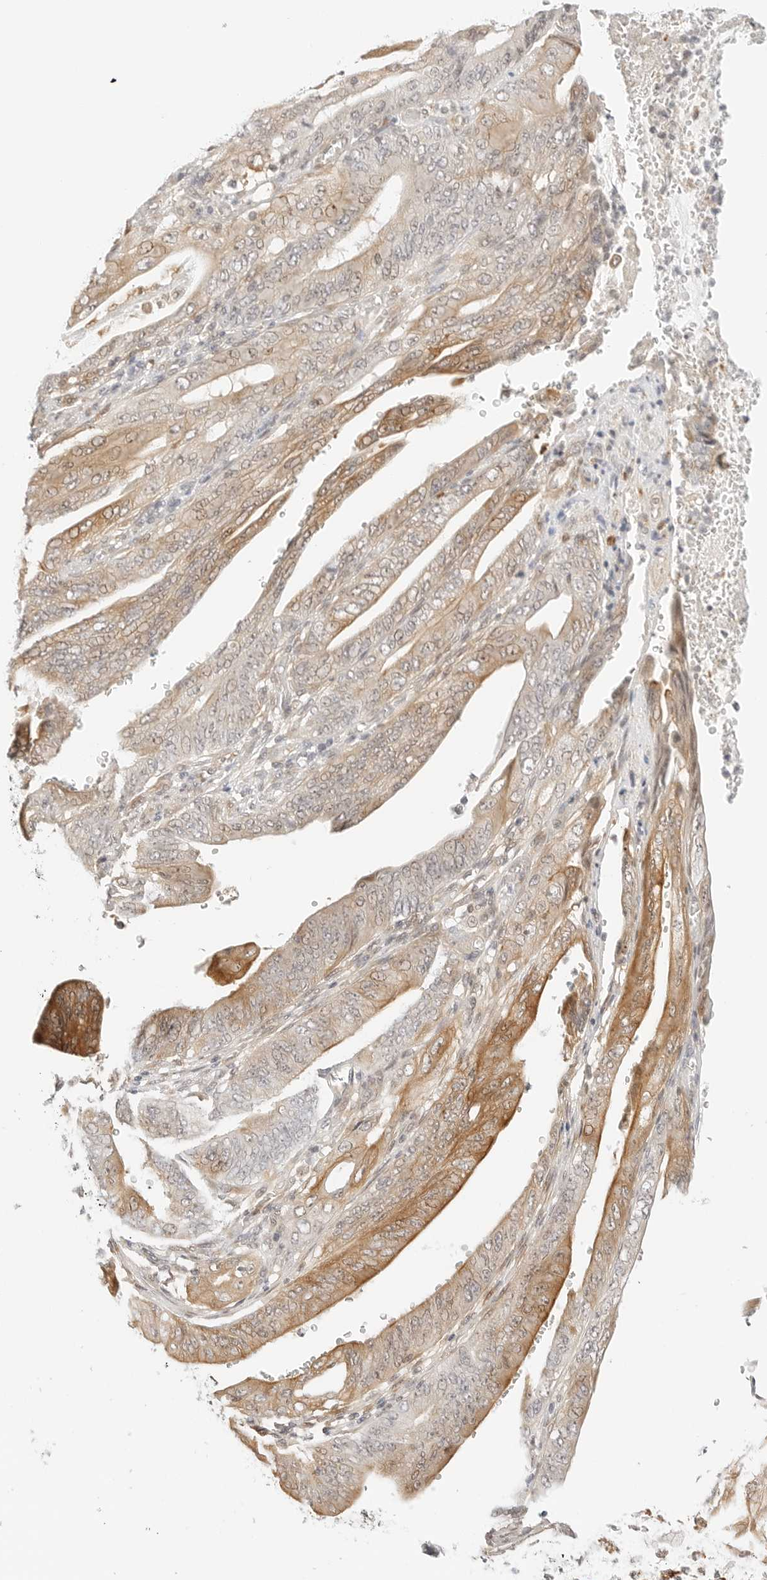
{"staining": {"intensity": "moderate", "quantity": ">75%", "location": "cytoplasmic/membranous"}, "tissue": "stomach cancer", "cell_type": "Tumor cells", "image_type": "cancer", "snomed": [{"axis": "morphology", "description": "Adenocarcinoma, NOS"}, {"axis": "topography", "description": "Stomach"}], "caption": "IHC (DAB (3,3'-diaminobenzidine)) staining of adenocarcinoma (stomach) displays moderate cytoplasmic/membranous protein staining in about >75% of tumor cells. The staining was performed using DAB, with brown indicating positive protein expression. Nuclei are stained blue with hematoxylin.", "gene": "TEKT2", "patient": {"sex": "female", "age": 73}}